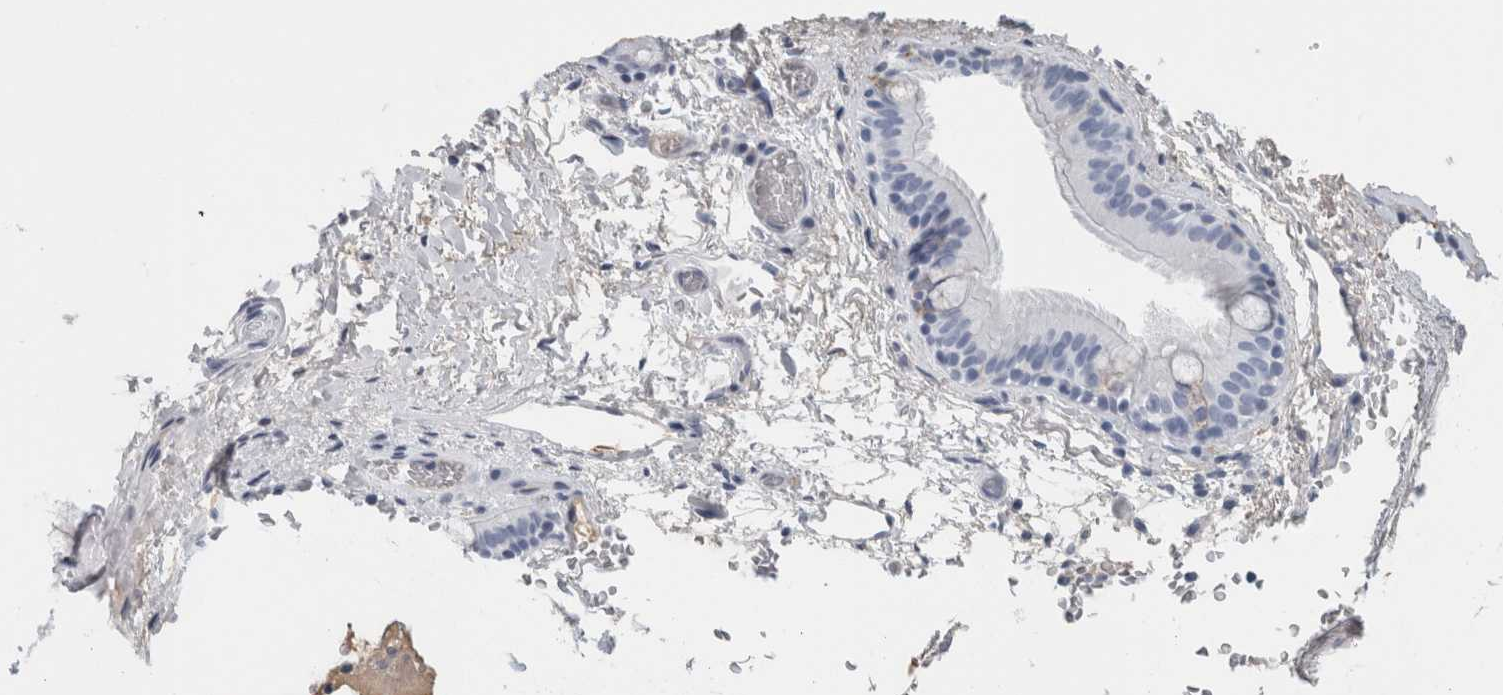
{"staining": {"intensity": "weak", "quantity": "<25%", "location": "cytoplasmic/membranous"}, "tissue": "bronchus", "cell_type": "Respiratory epithelial cells", "image_type": "normal", "snomed": [{"axis": "morphology", "description": "Normal tissue, NOS"}, {"axis": "topography", "description": "Cartilage tissue"}], "caption": "IHC histopathology image of unremarkable bronchus: bronchus stained with DAB shows no significant protein positivity in respiratory epithelial cells.", "gene": "TSPAN8", "patient": {"sex": "female", "age": 63}}